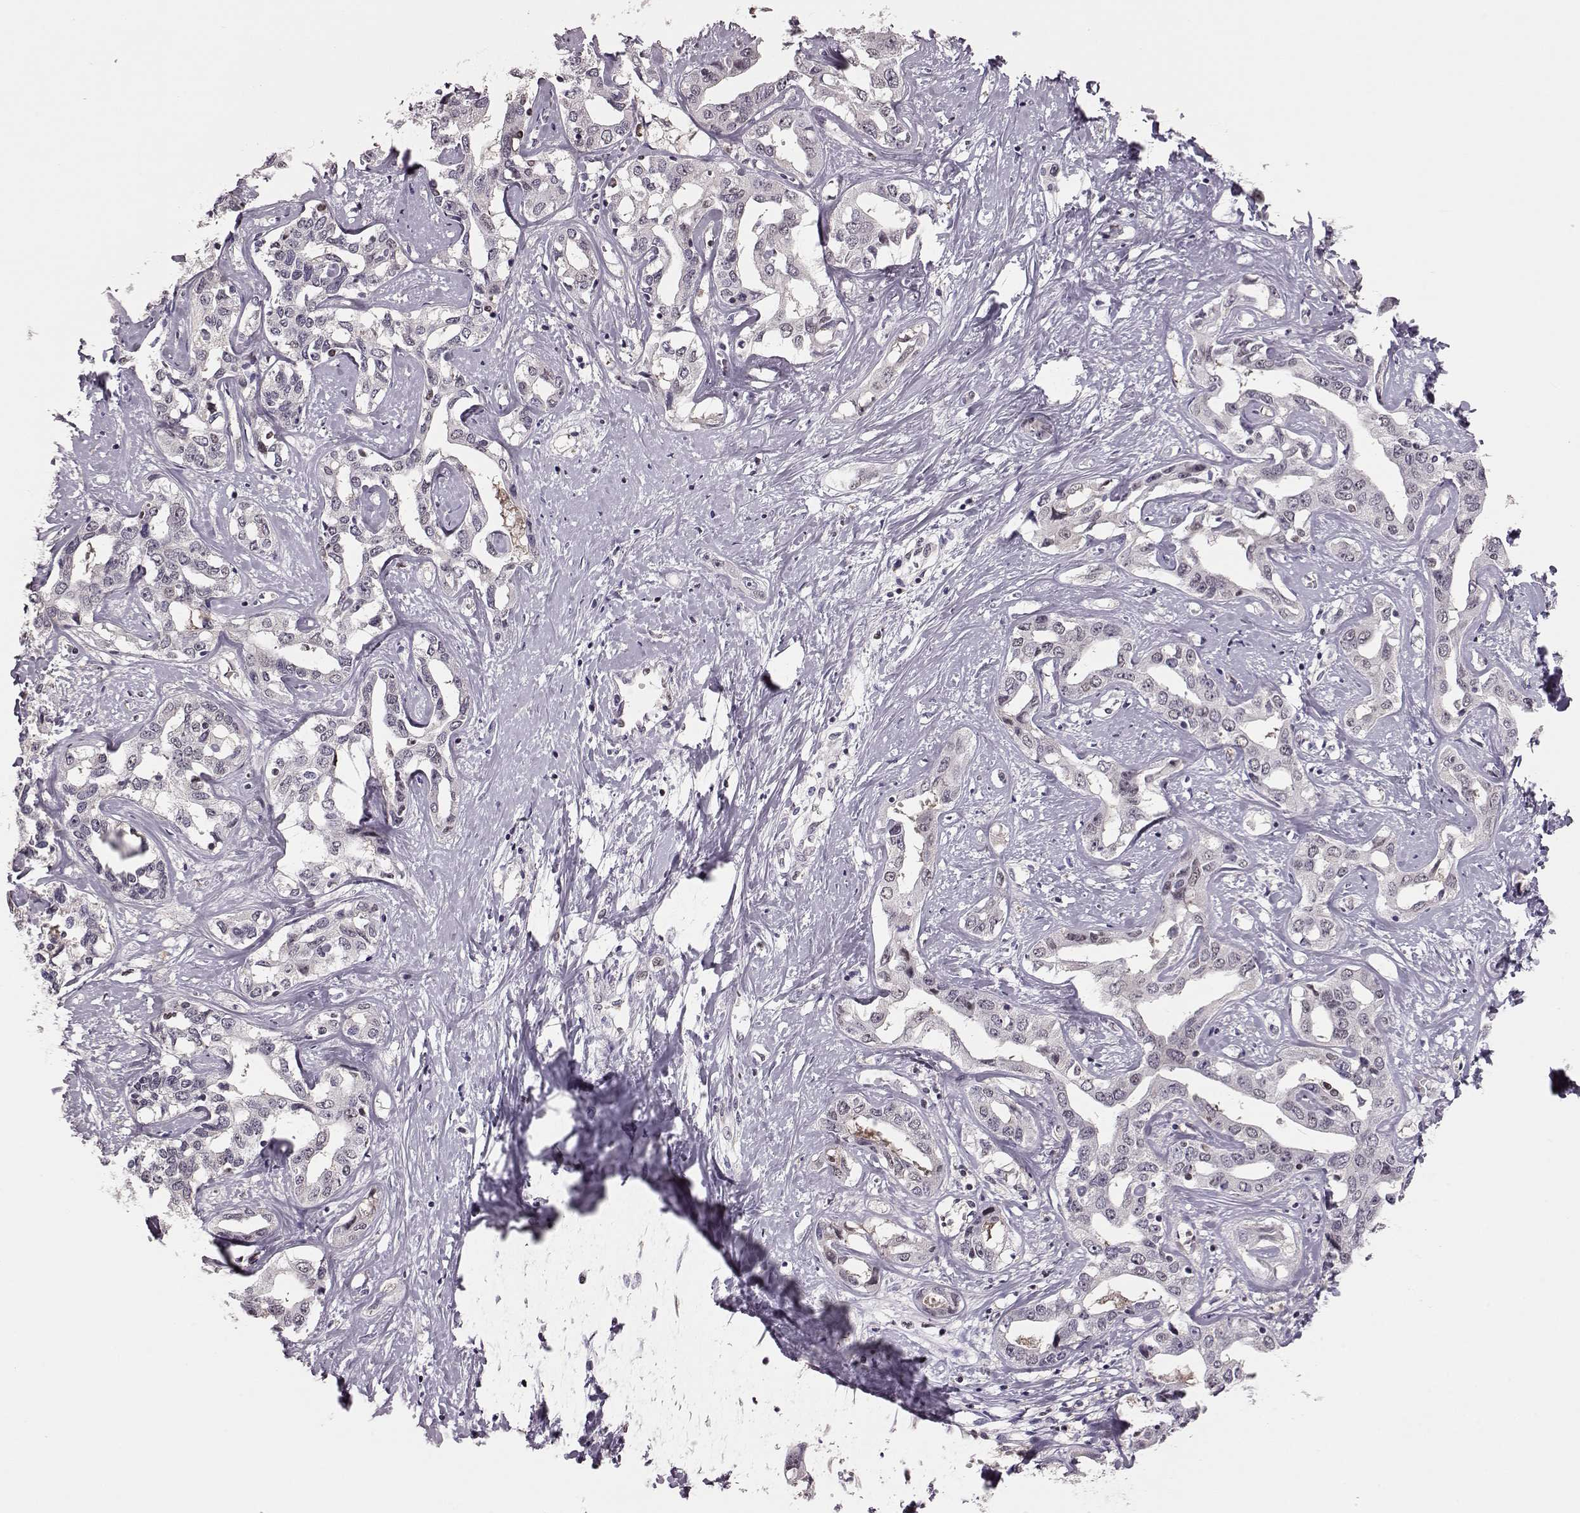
{"staining": {"intensity": "negative", "quantity": "none", "location": "none"}, "tissue": "liver cancer", "cell_type": "Tumor cells", "image_type": "cancer", "snomed": [{"axis": "morphology", "description": "Cholangiocarcinoma"}, {"axis": "topography", "description": "Liver"}], "caption": "Immunohistochemistry of liver cancer (cholangiocarcinoma) shows no expression in tumor cells. (Brightfield microscopy of DAB immunohistochemistry (IHC) at high magnification).", "gene": "KLF6", "patient": {"sex": "male", "age": 59}}